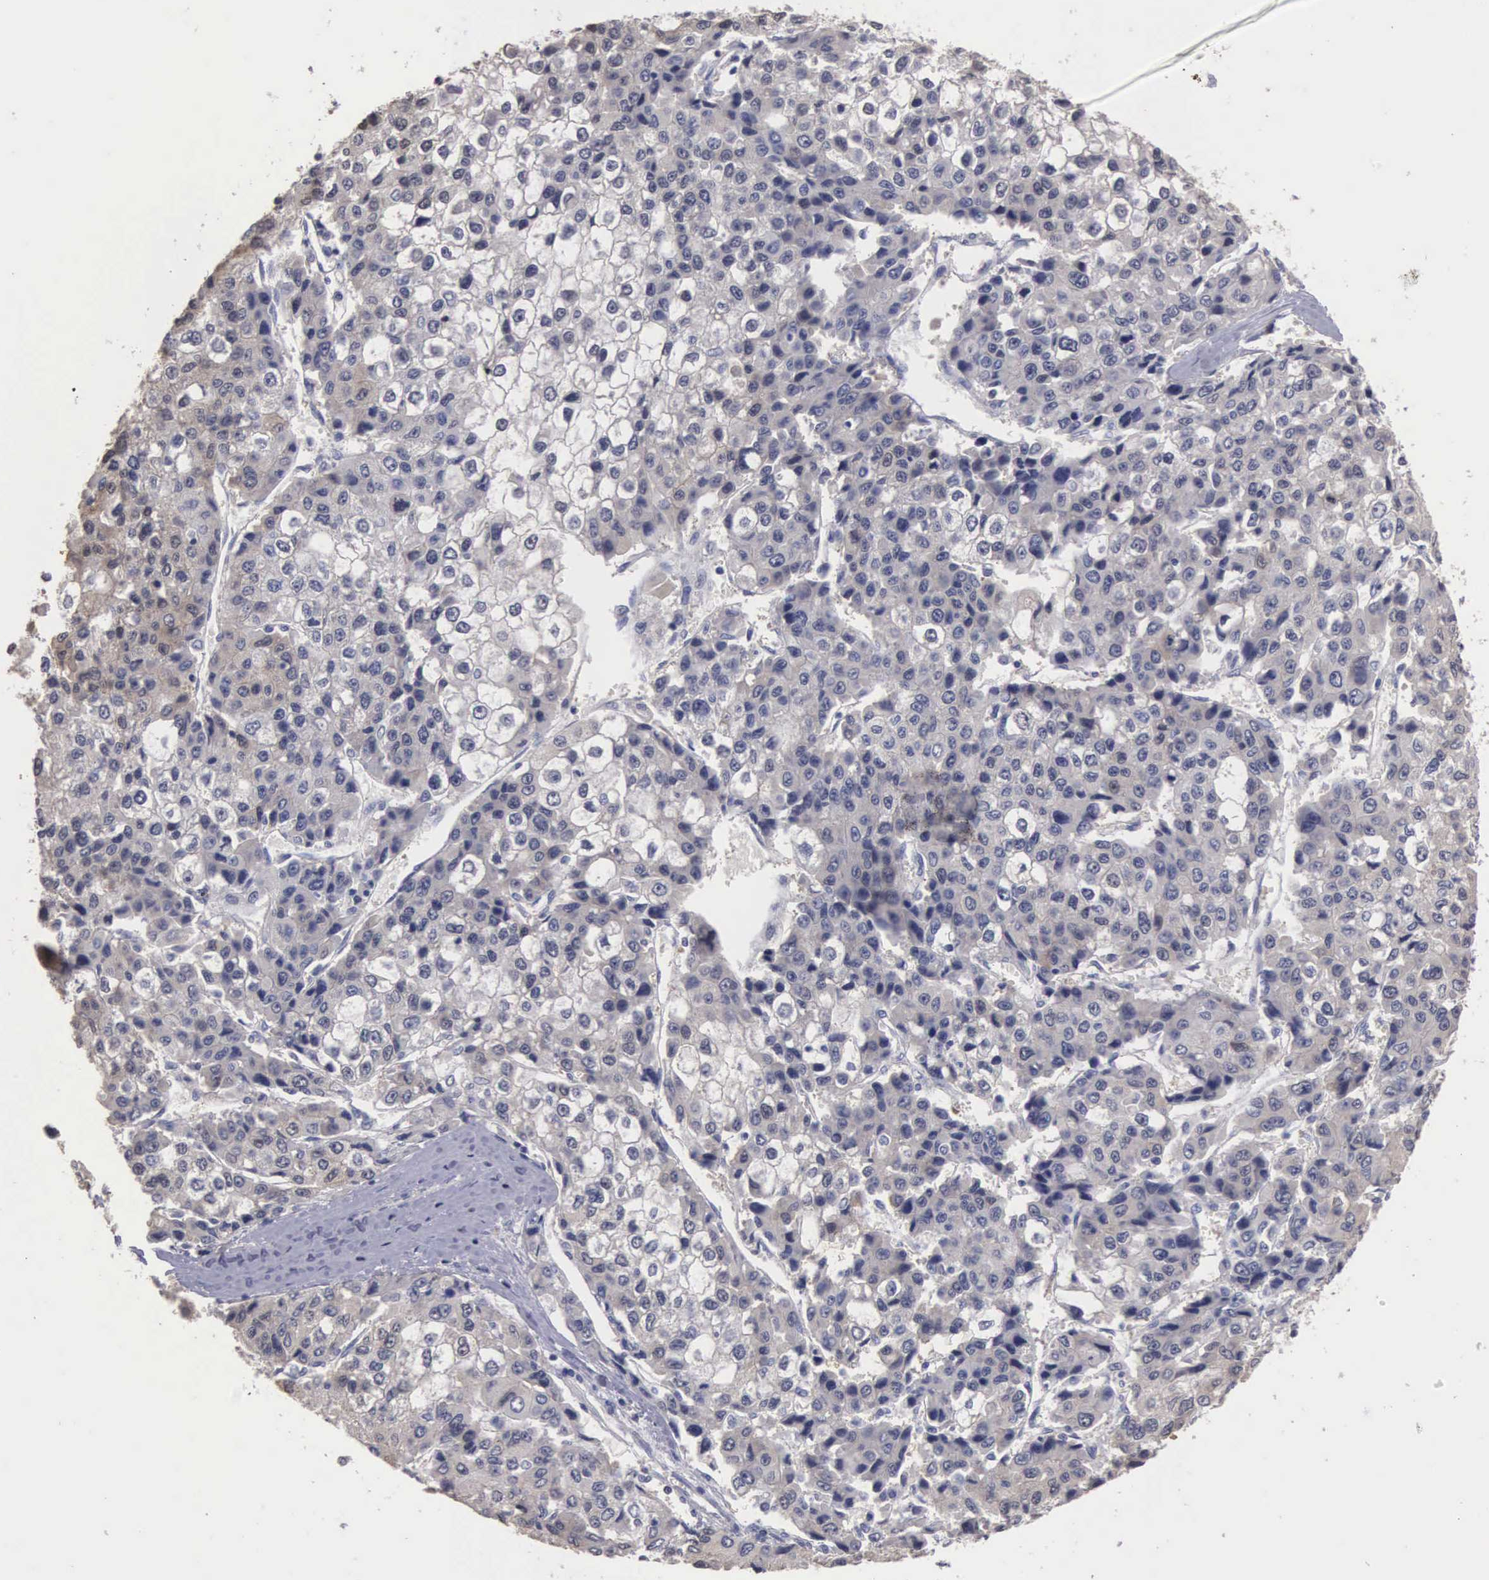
{"staining": {"intensity": "negative", "quantity": "none", "location": "none"}, "tissue": "liver cancer", "cell_type": "Tumor cells", "image_type": "cancer", "snomed": [{"axis": "morphology", "description": "Carcinoma, Hepatocellular, NOS"}, {"axis": "topography", "description": "Liver"}], "caption": "Liver cancer (hepatocellular carcinoma) stained for a protein using immunohistochemistry displays no staining tumor cells.", "gene": "ENO3", "patient": {"sex": "female", "age": 66}}